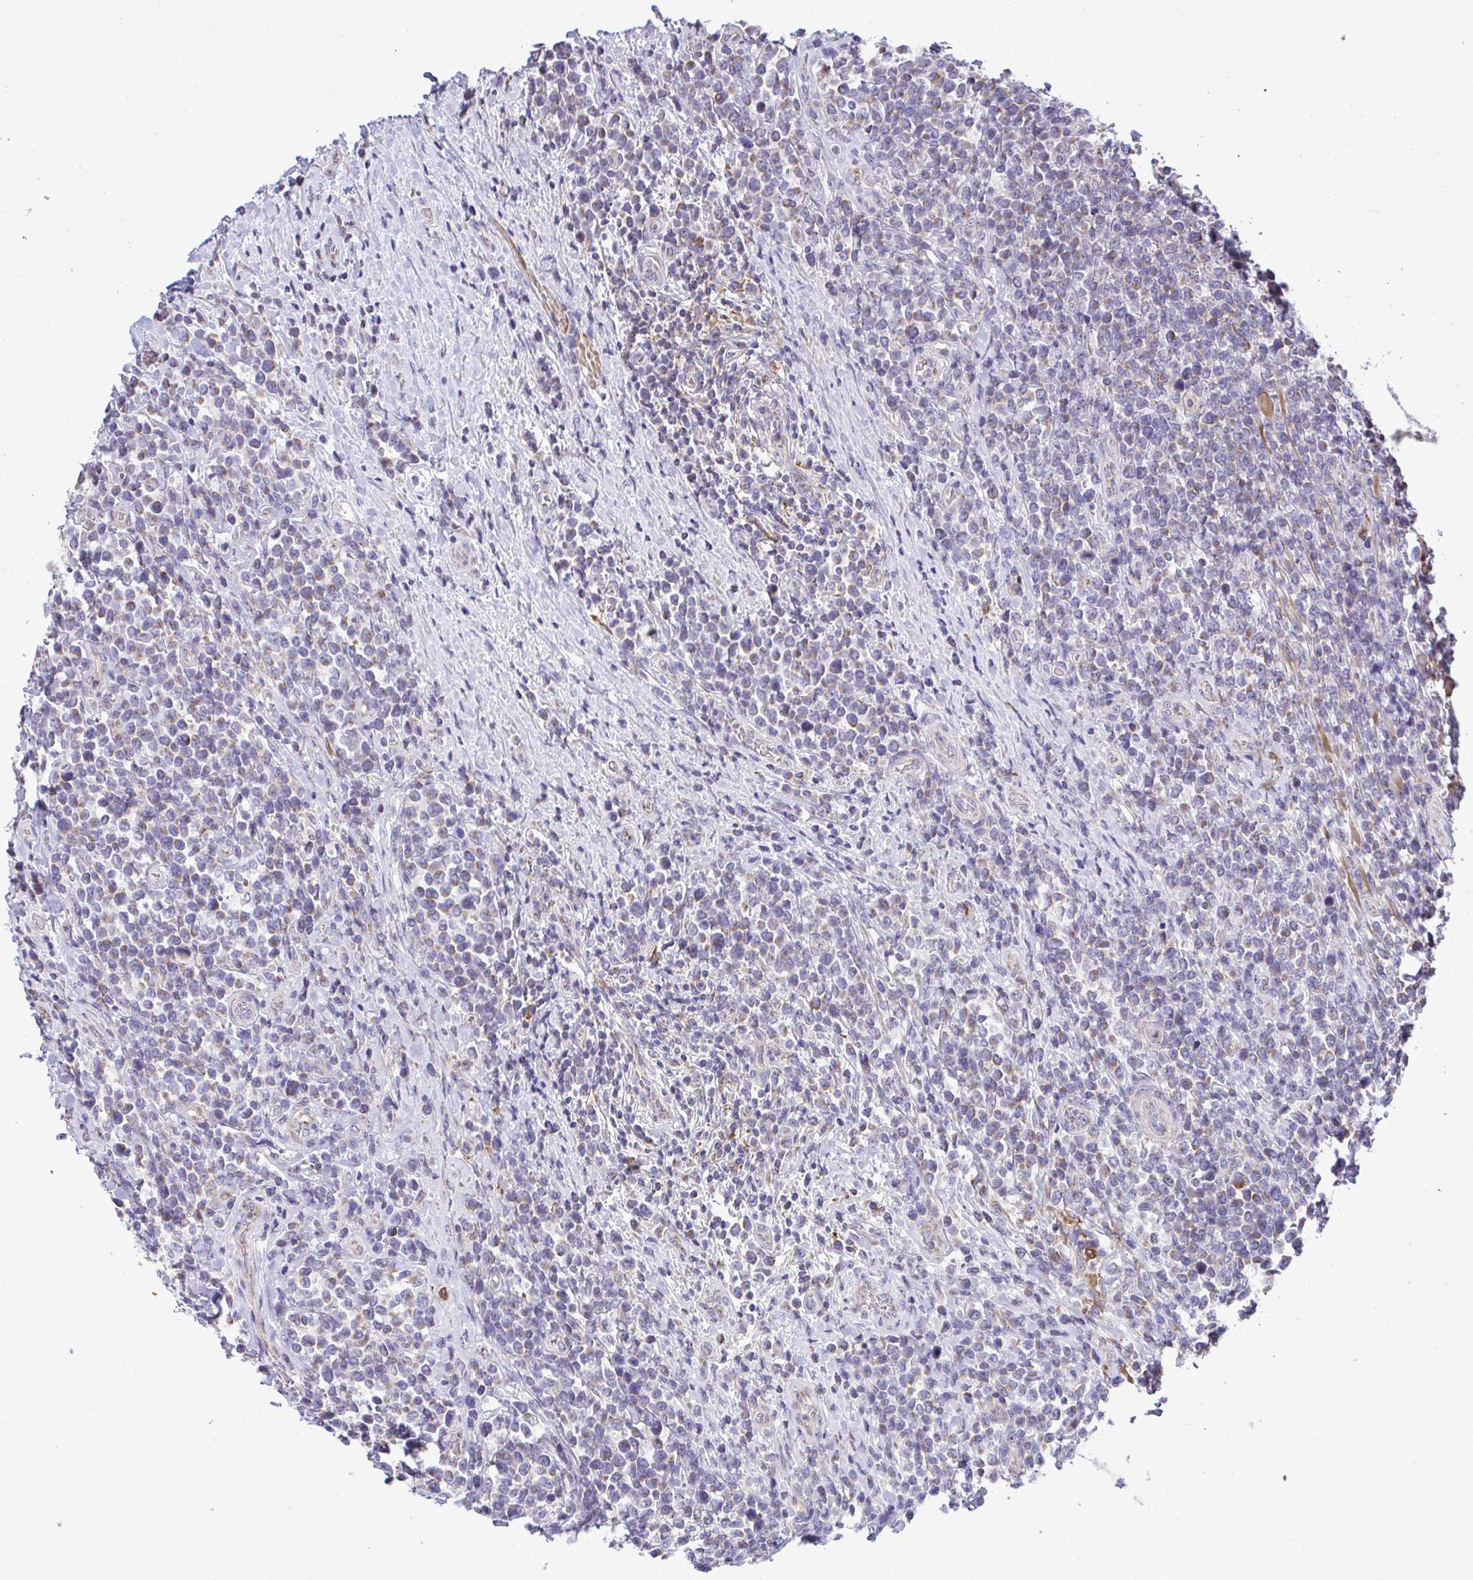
{"staining": {"intensity": "negative", "quantity": "none", "location": "none"}, "tissue": "lymphoma", "cell_type": "Tumor cells", "image_type": "cancer", "snomed": [{"axis": "morphology", "description": "Malignant lymphoma, non-Hodgkin's type, High grade"}, {"axis": "topography", "description": "Soft tissue"}], "caption": "This histopathology image is of lymphoma stained with IHC to label a protein in brown with the nuclei are counter-stained blue. There is no positivity in tumor cells. The staining is performed using DAB brown chromogen with nuclei counter-stained in using hematoxylin.", "gene": "SARS2", "patient": {"sex": "female", "age": 56}}